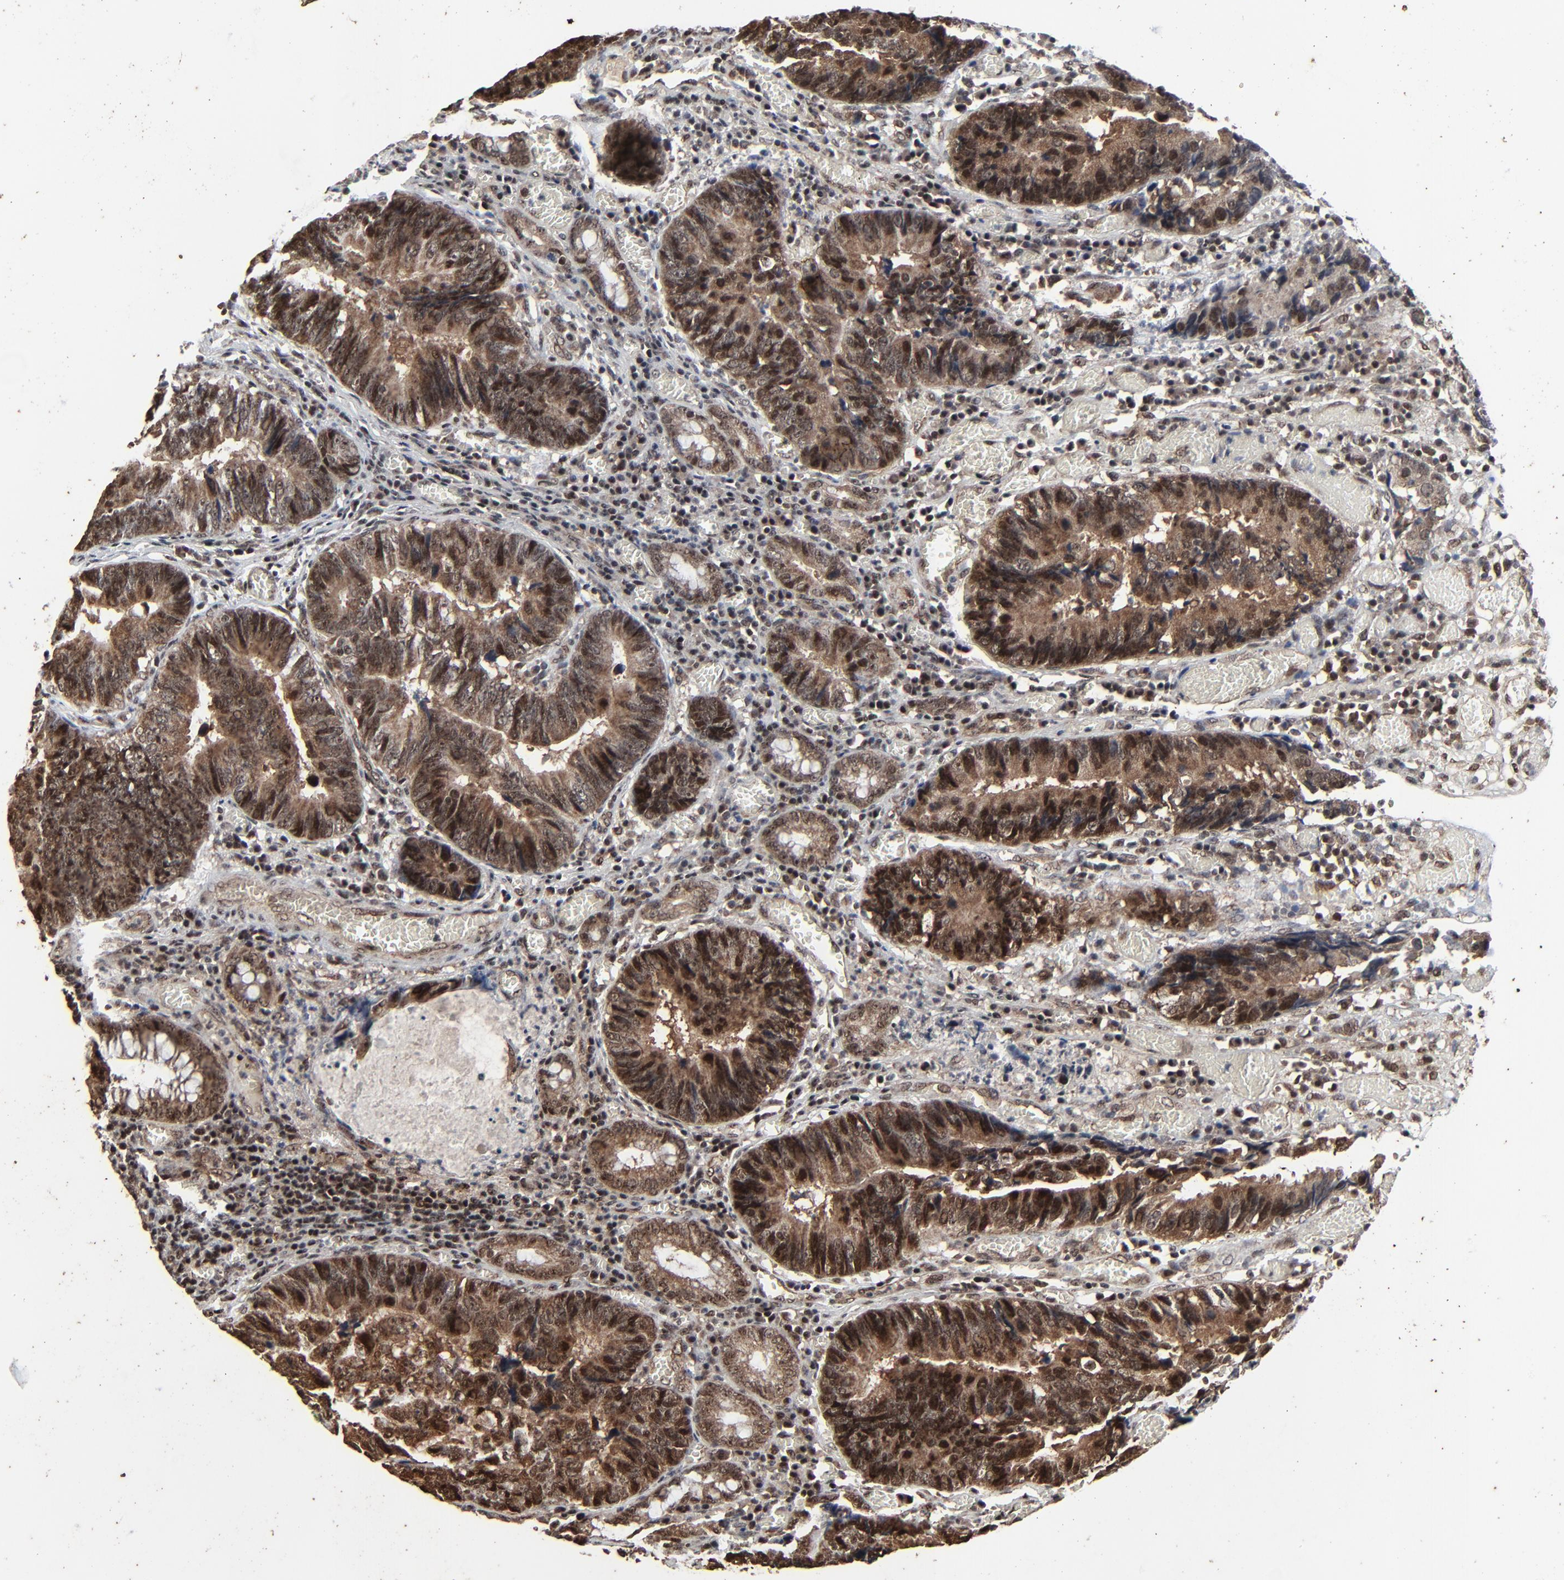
{"staining": {"intensity": "moderate", "quantity": ">75%", "location": "cytoplasmic/membranous,nuclear"}, "tissue": "colorectal cancer", "cell_type": "Tumor cells", "image_type": "cancer", "snomed": [{"axis": "morphology", "description": "Adenocarcinoma, NOS"}, {"axis": "topography", "description": "Rectum"}], "caption": "Immunohistochemistry photomicrograph of neoplastic tissue: human colorectal adenocarcinoma stained using immunohistochemistry (IHC) exhibits medium levels of moderate protein expression localized specifically in the cytoplasmic/membranous and nuclear of tumor cells, appearing as a cytoplasmic/membranous and nuclear brown color.", "gene": "RHOJ", "patient": {"sex": "female", "age": 98}}